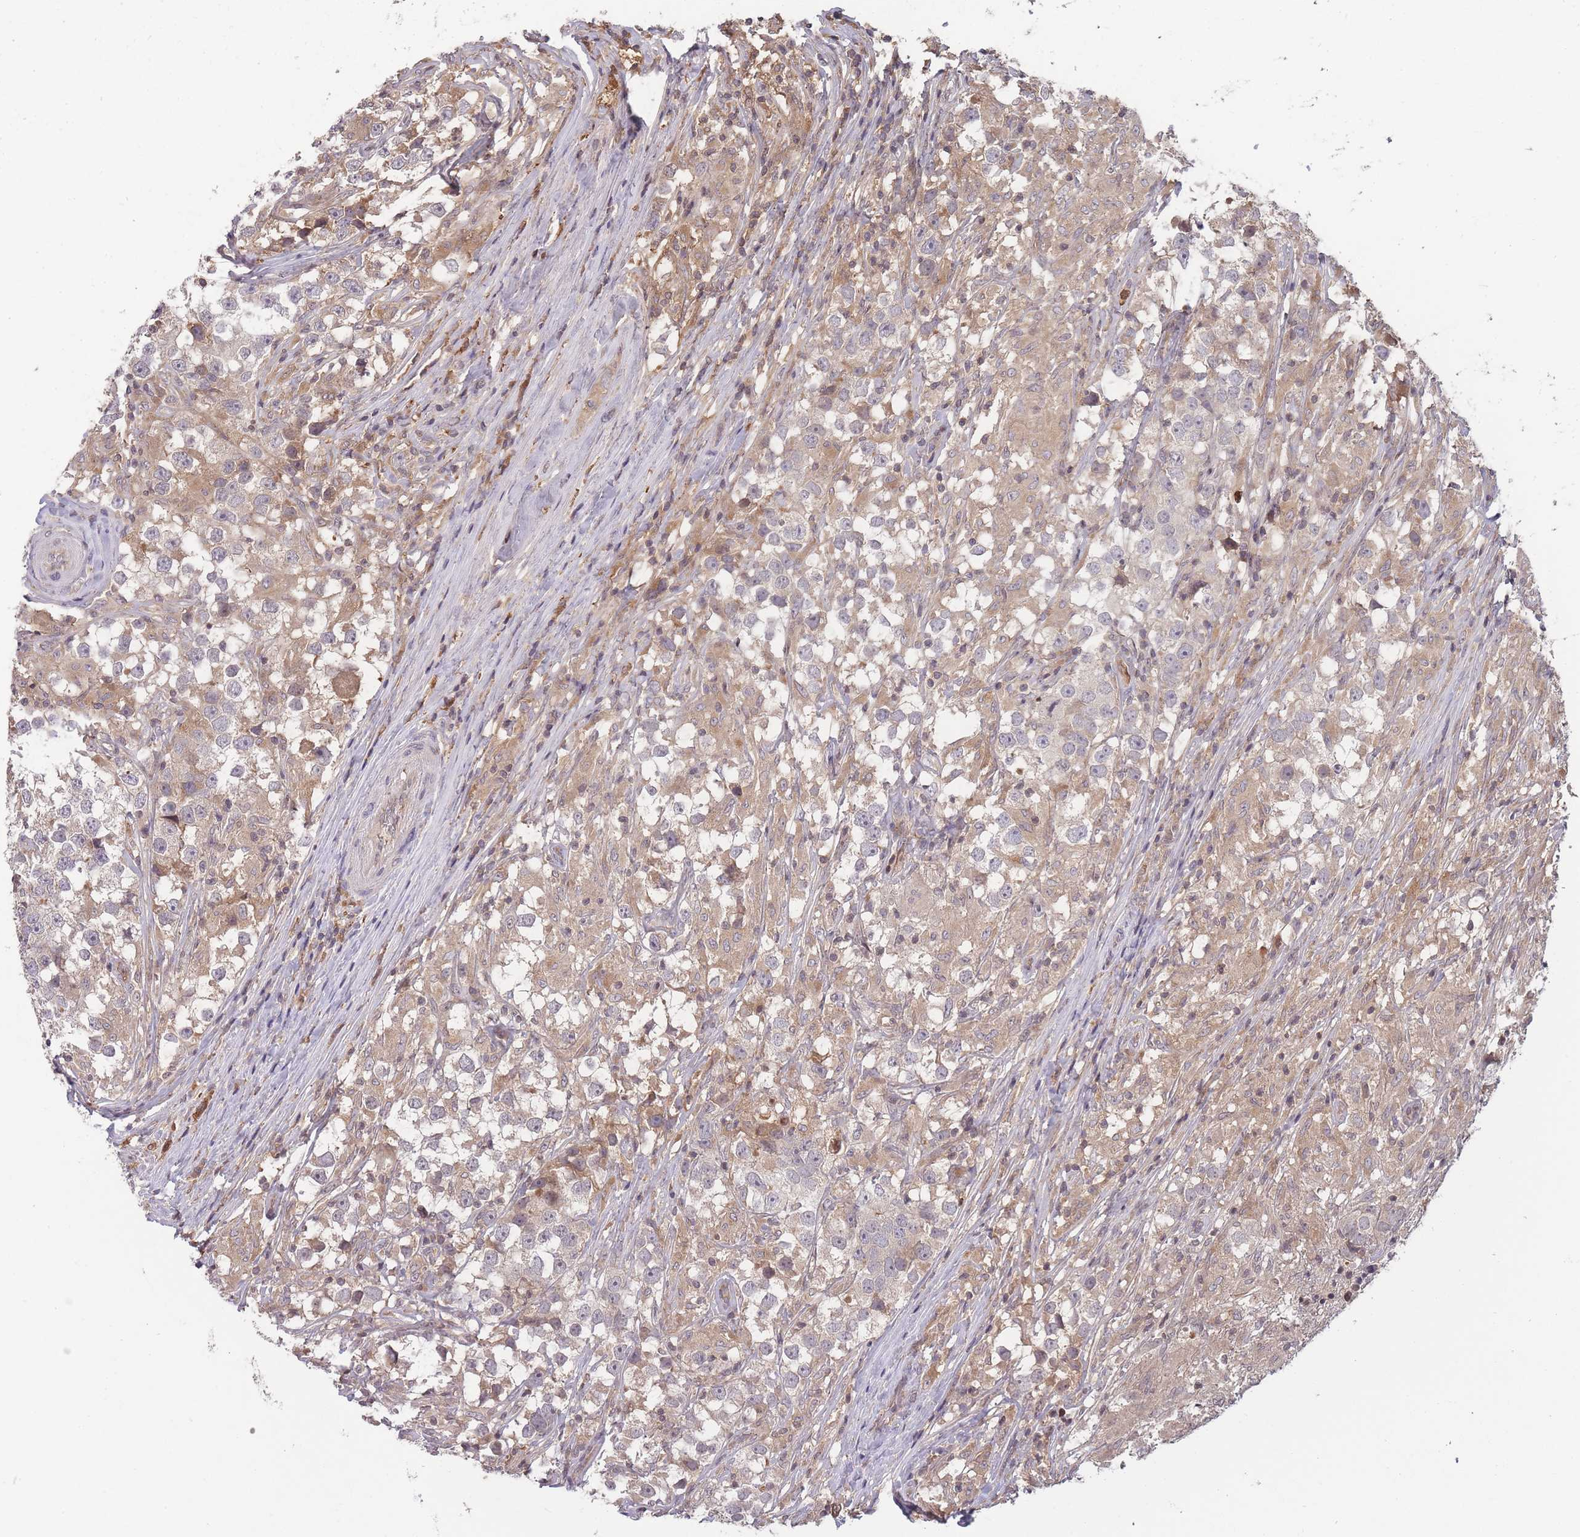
{"staining": {"intensity": "negative", "quantity": "none", "location": "none"}, "tissue": "testis cancer", "cell_type": "Tumor cells", "image_type": "cancer", "snomed": [{"axis": "morphology", "description": "Seminoma, NOS"}, {"axis": "topography", "description": "Testis"}], "caption": "Tumor cells are negative for protein expression in human testis cancer (seminoma). (Immunohistochemistry (ihc), brightfield microscopy, high magnification).", "gene": "RALGDS", "patient": {"sex": "male", "age": 46}}